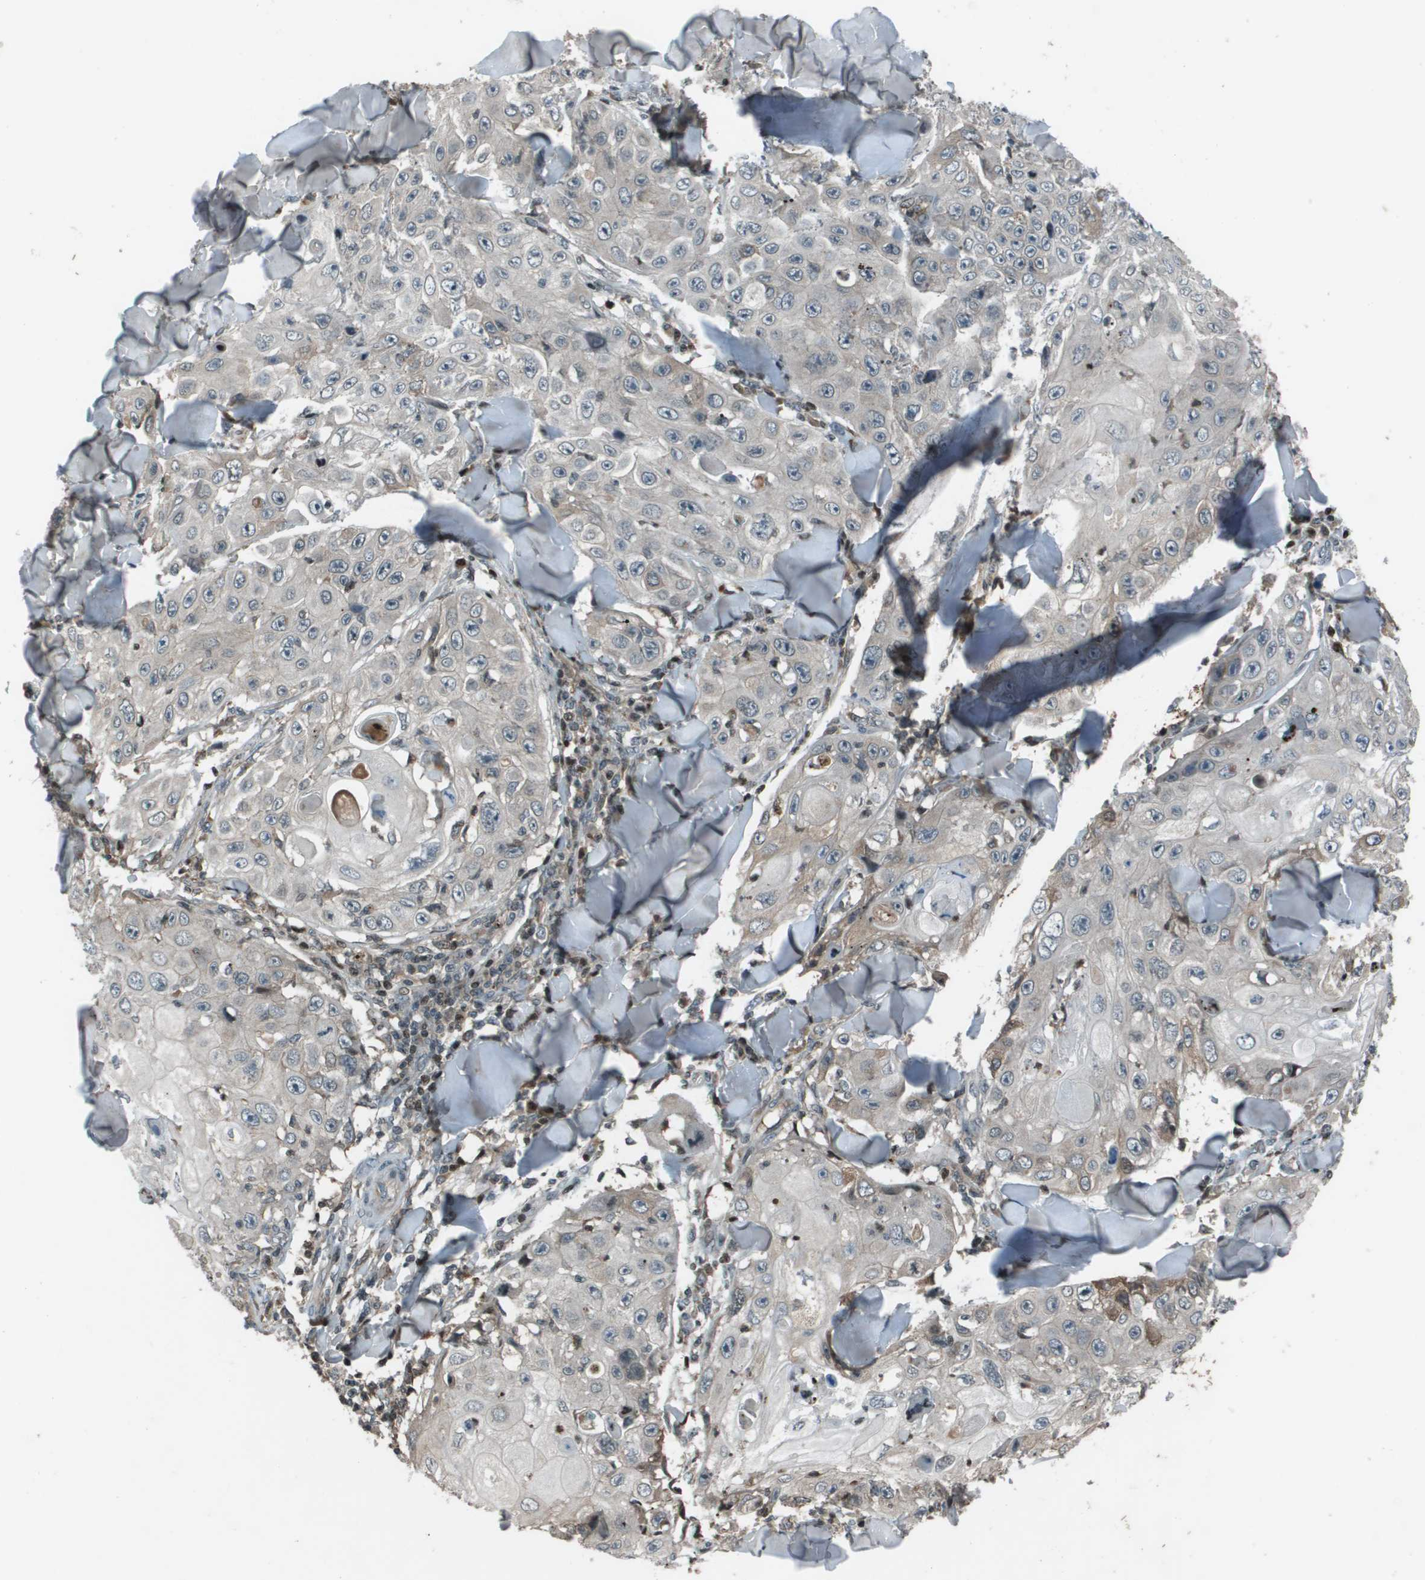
{"staining": {"intensity": "weak", "quantity": "<25%", "location": "cytoplasmic/membranous"}, "tissue": "skin cancer", "cell_type": "Tumor cells", "image_type": "cancer", "snomed": [{"axis": "morphology", "description": "Squamous cell carcinoma, NOS"}, {"axis": "topography", "description": "Skin"}], "caption": "IHC image of neoplastic tissue: skin cancer (squamous cell carcinoma) stained with DAB (3,3'-diaminobenzidine) exhibits no significant protein positivity in tumor cells. (Stains: DAB immunohistochemistry with hematoxylin counter stain, Microscopy: brightfield microscopy at high magnification).", "gene": "CXCL12", "patient": {"sex": "male", "age": 86}}